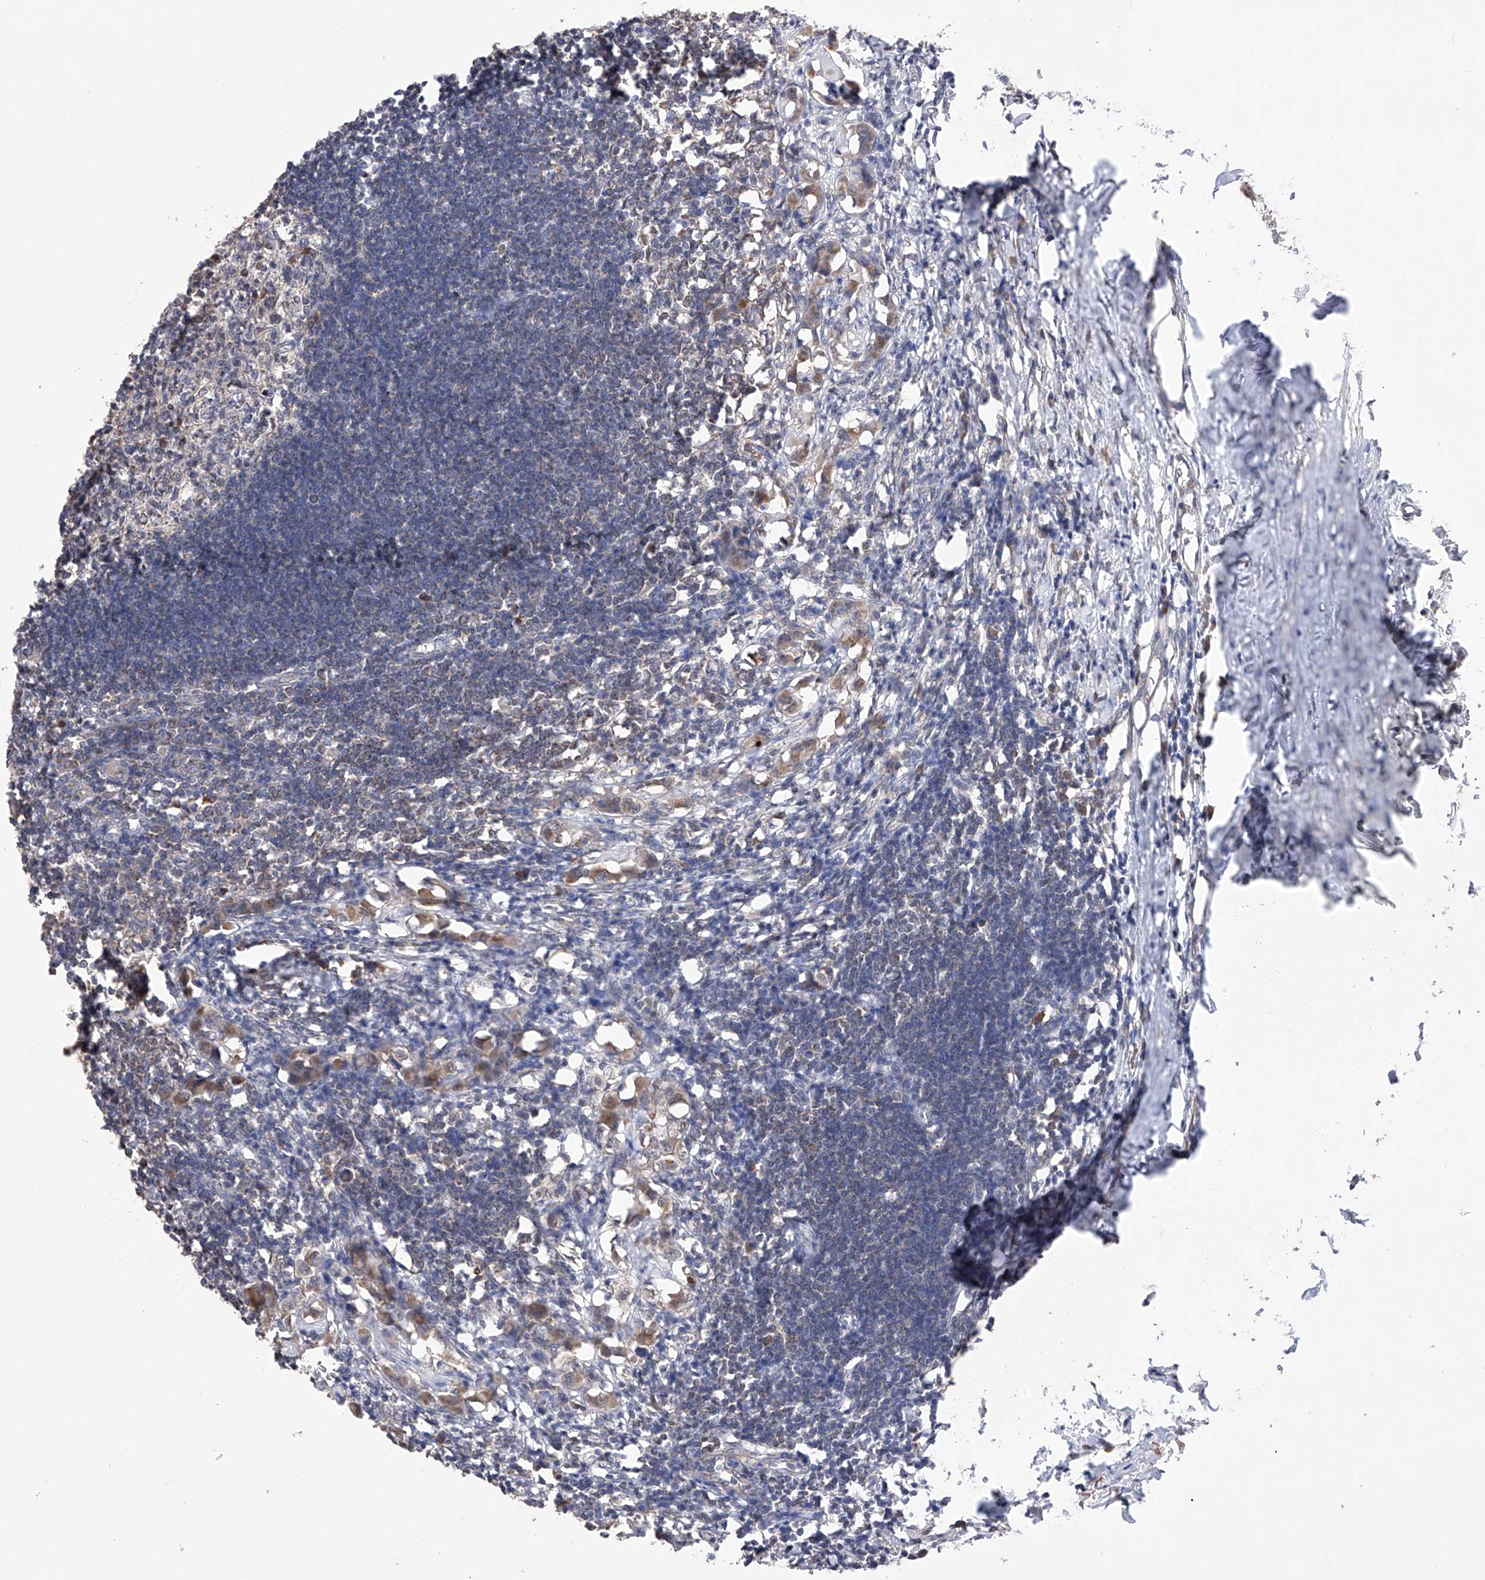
{"staining": {"intensity": "moderate", "quantity": "<25%", "location": "cytoplasmic/membranous"}, "tissue": "lymph node", "cell_type": "Germinal center cells", "image_type": "normal", "snomed": [{"axis": "morphology", "description": "Normal tissue, NOS"}, {"axis": "morphology", "description": "Malignant melanoma, Metastatic site"}, {"axis": "topography", "description": "Lymph node"}], "caption": "Immunohistochemistry of normal lymph node displays low levels of moderate cytoplasmic/membranous positivity in about <25% of germinal center cells.", "gene": "SDHAF4", "patient": {"sex": "male", "age": 41}}